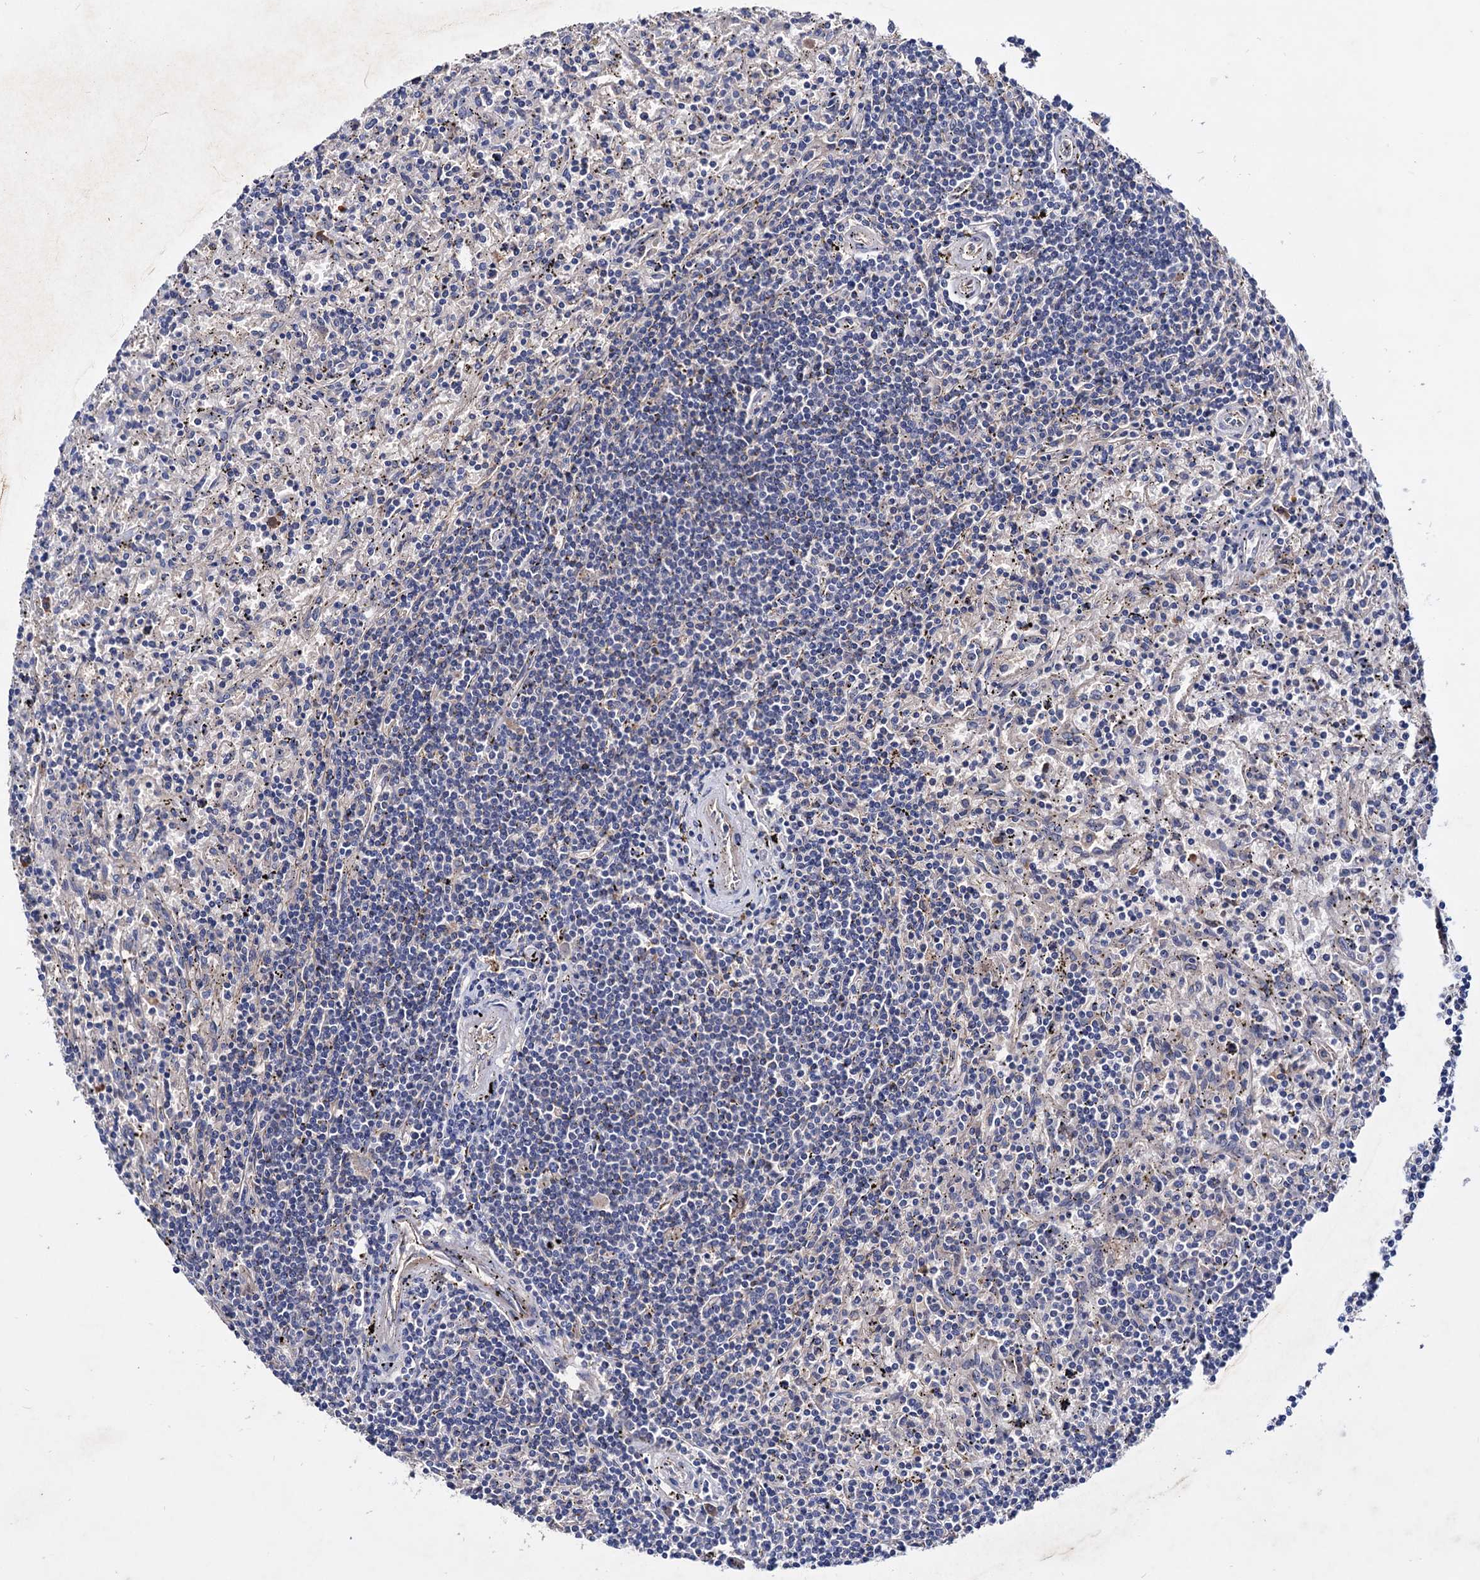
{"staining": {"intensity": "negative", "quantity": "none", "location": "none"}, "tissue": "lymphoma", "cell_type": "Tumor cells", "image_type": "cancer", "snomed": [{"axis": "morphology", "description": "Malignant lymphoma, non-Hodgkin's type, Low grade"}, {"axis": "topography", "description": "Spleen"}], "caption": "This micrograph is of lymphoma stained with immunohistochemistry to label a protein in brown with the nuclei are counter-stained blue. There is no expression in tumor cells. (Immunohistochemistry, brightfield microscopy, high magnification).", "gene": "NPAS4", "patient": {"sex": "male", "age": 76}}